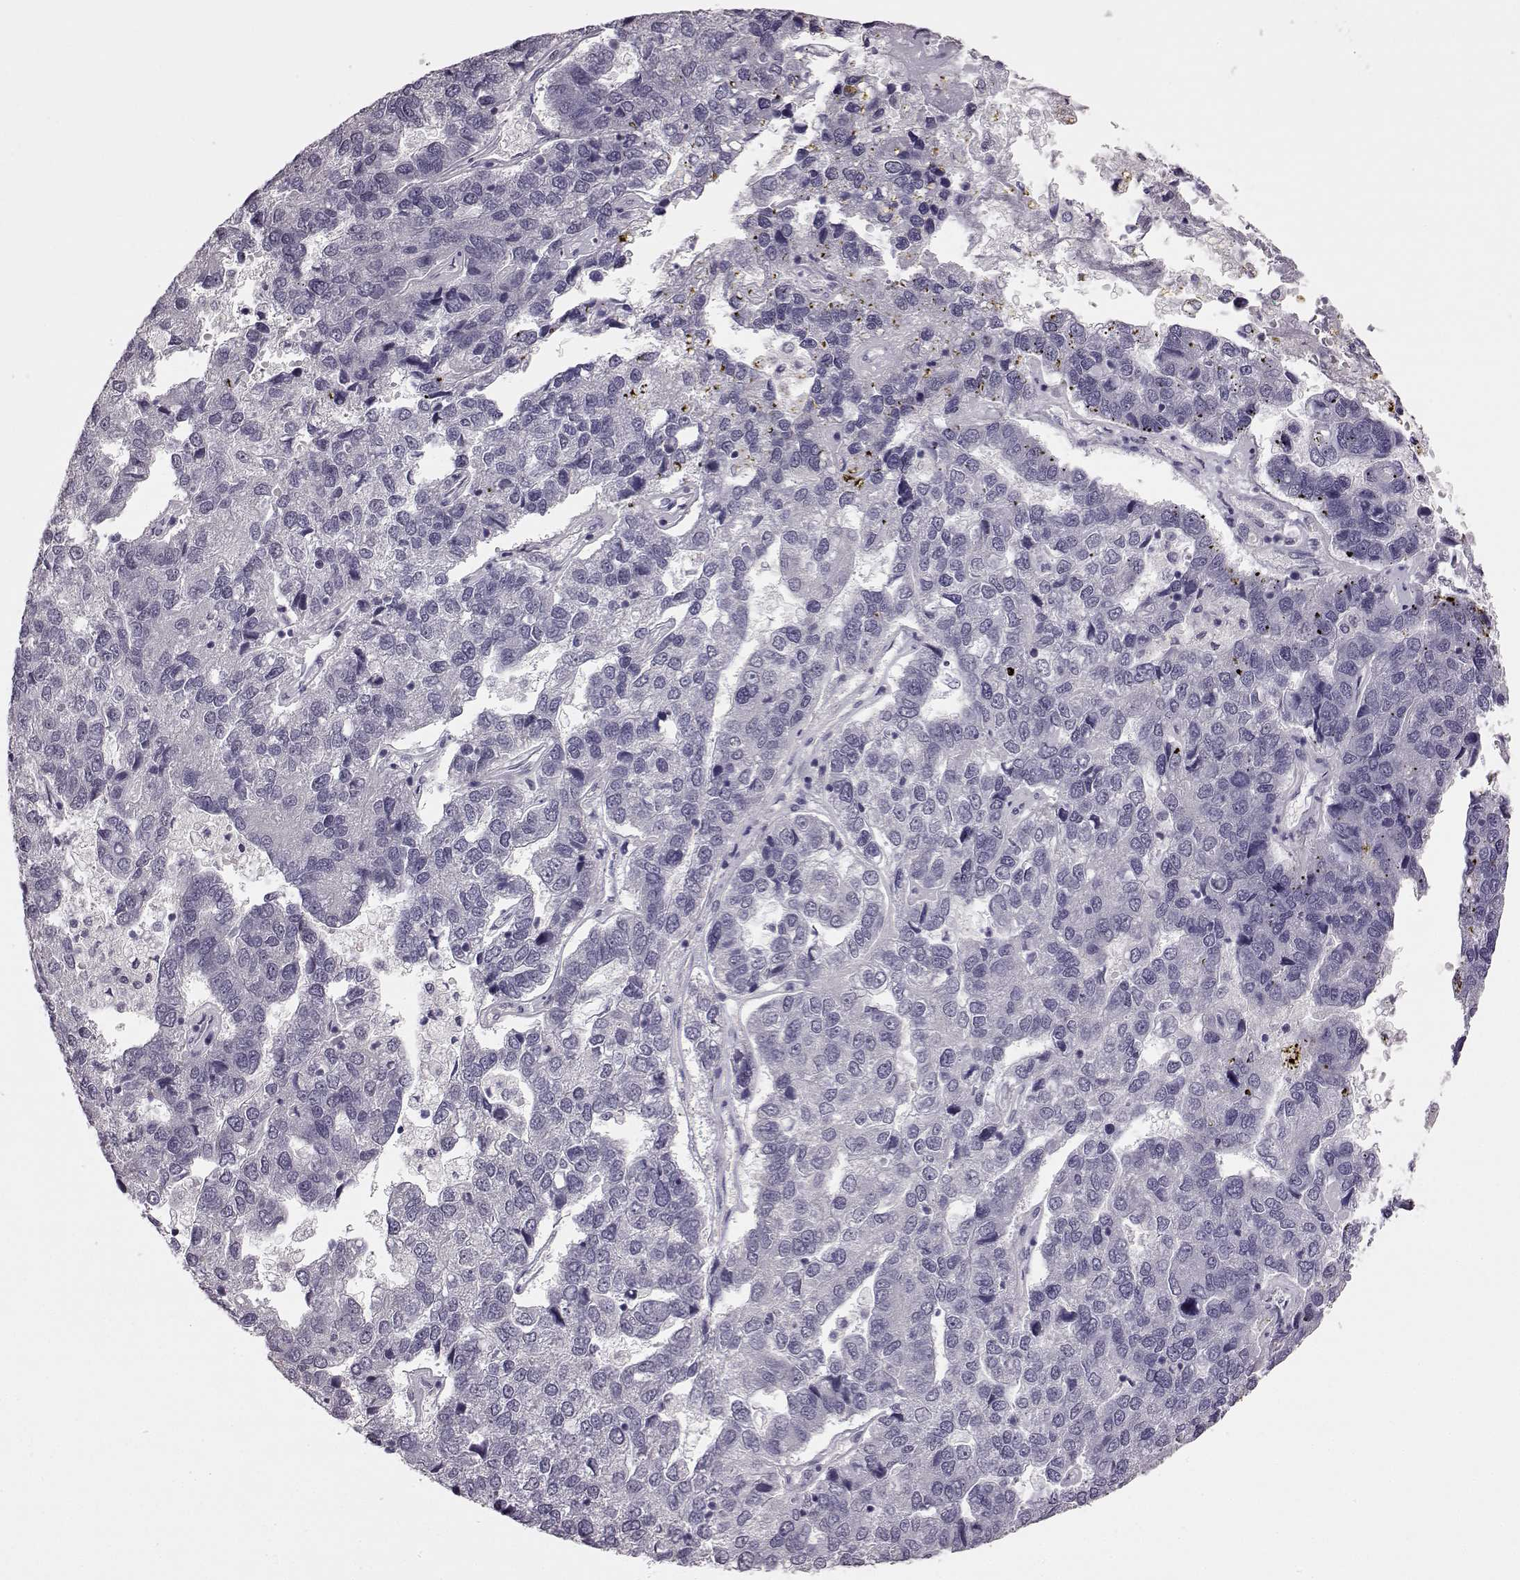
{"staining": {"intensity": "negative", "quantity": "none", "location": "none"}, "tissue": "pancreatic cancer", "cell_type": "Tumor cells", "image_type": "cancer", "snomed": [{"axis": "morphology", "description": "Adenocarcinoma, NOS"}, {"axis": "topography", "description": "Pancreas"}], "caption": "The immunohistochemistry (IHC) photomicrograph has no significant staining in tumor cells of adenocarcinoma (pancreatic) tissue. The staining is performed using DAB brown chromogen with nuclei counter-stained in using hematoxylin.", "gene": "C10orf62", "patient": {"sex": "female", "age": 61}}